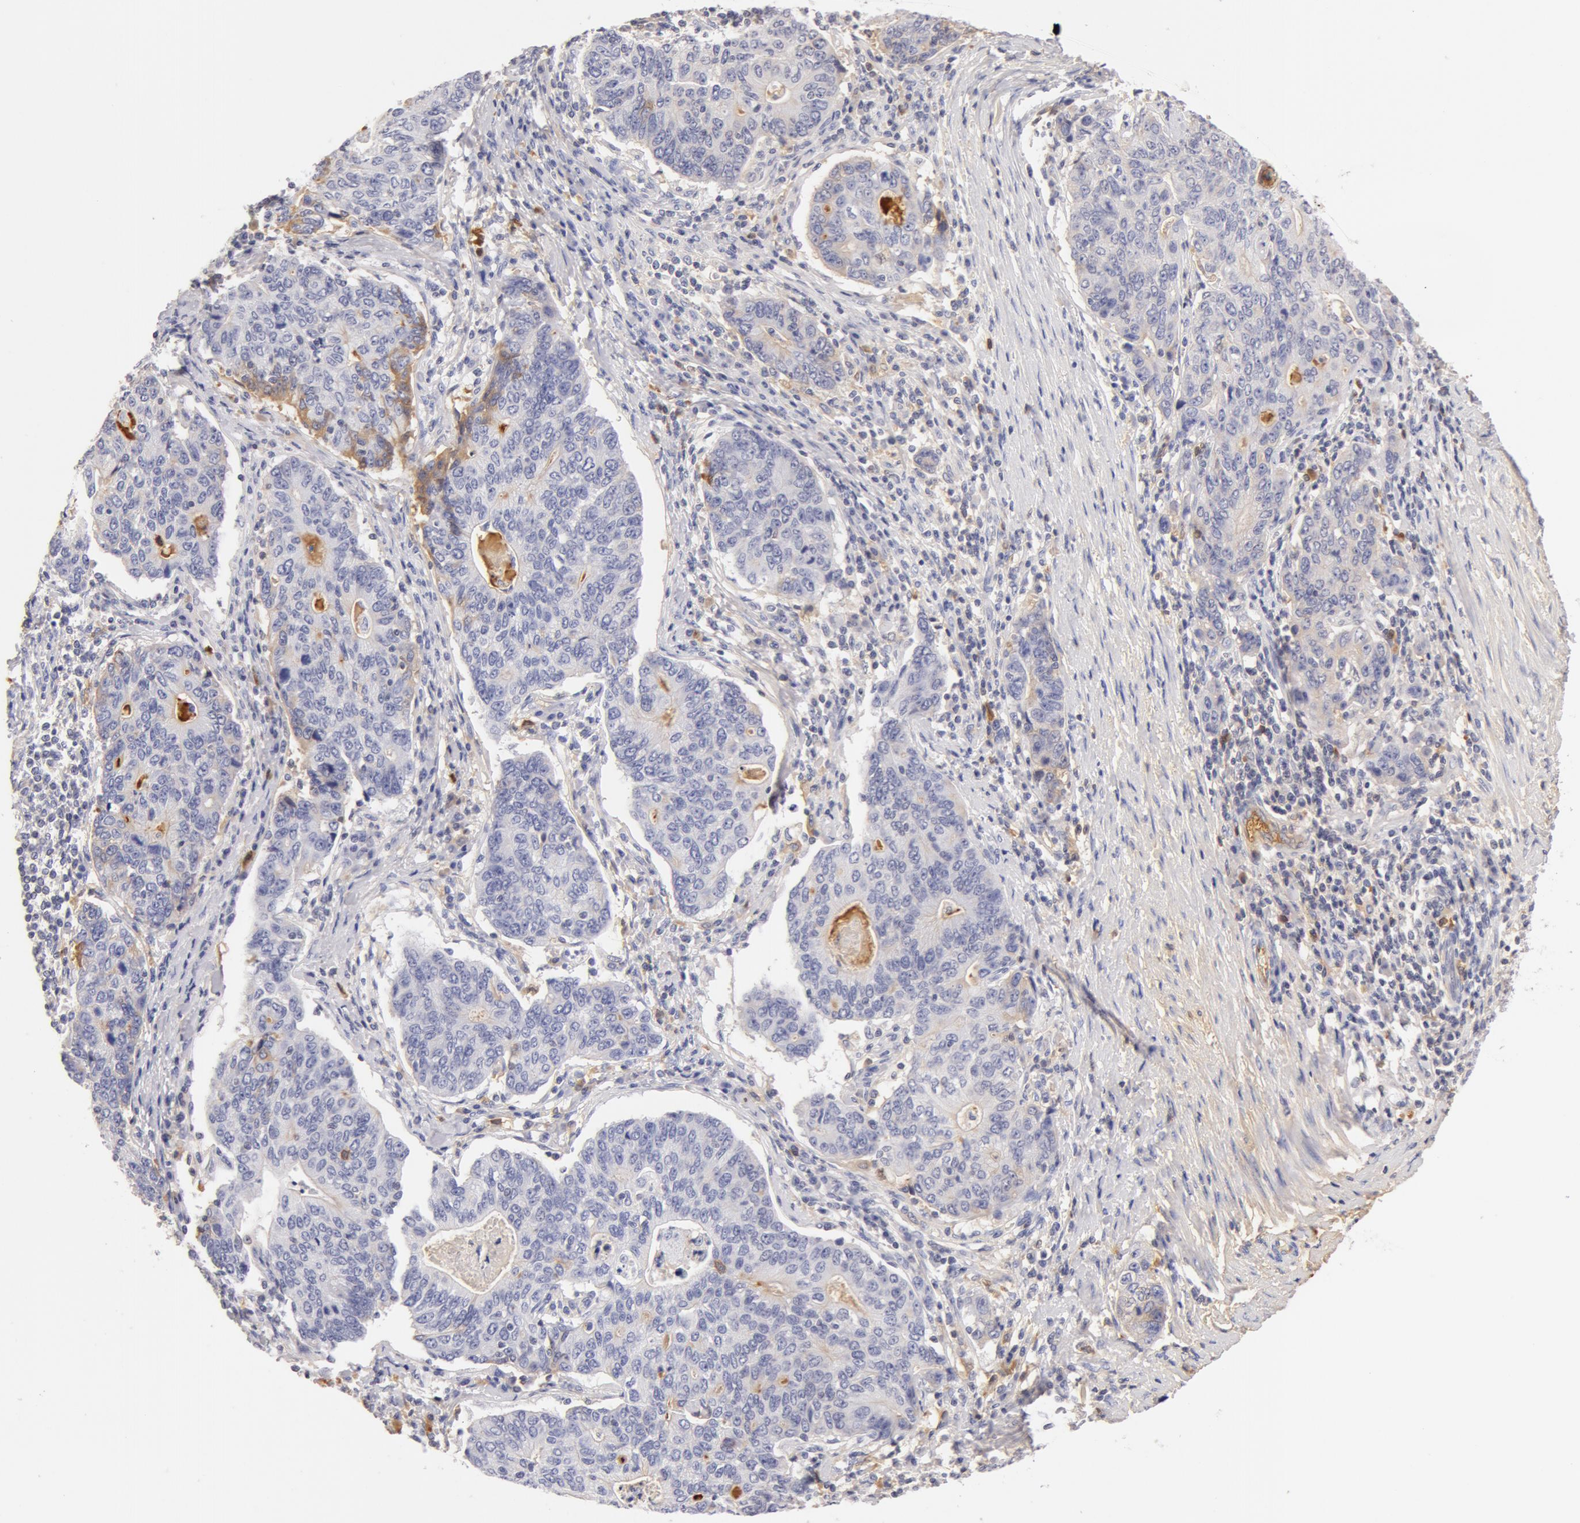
{"staining": {"intensity": "negative", "quantity": "none", "location": "none"}, "tissue": "stomach cancer", "cell_type": "Tumor cells", "image_type": "cancer", "snomed": [{"axis": "morphology", "description": "Adenocarcinoma, NOS"}, {"axis": "topography", "description": "Esophagus"}, {"axis": "topography", "description": "Stomach"}], "caption": "Immunohistochemistry (IHC) of human adenocarcinoma (stomach) demonstrates no expression in tumor cells. The staining was performed using DAB to visualize the protein expression in brown, while the nuclei were stained in blue with hematoxylin (Magnification: 20x).", "gene": "GC", "patient": {"sex": "male", "age": 74}}